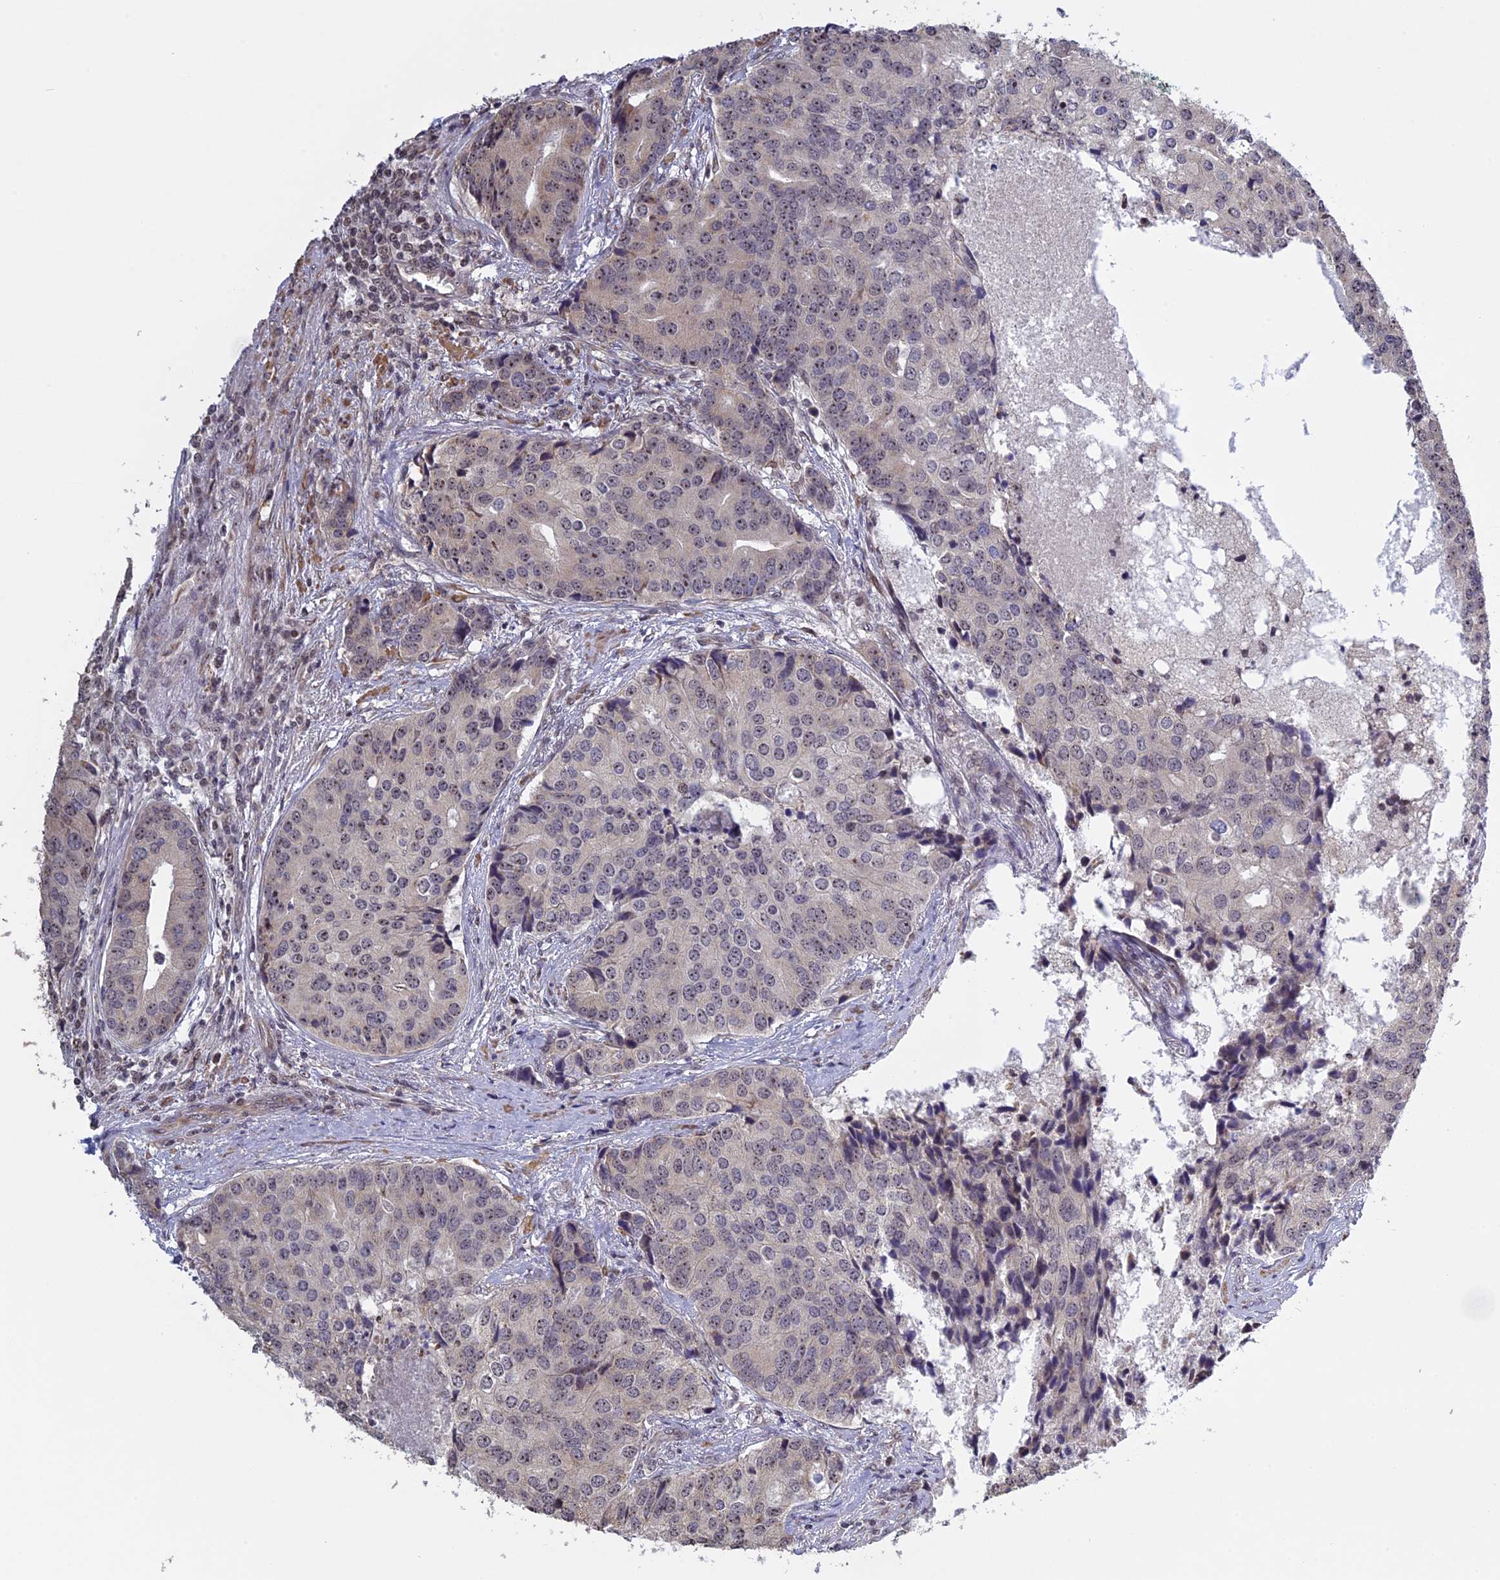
{"staining": {"intensity": "moderate", "quantity": "25%-75%", "location": "nuclear"}, "tissue": "prostate cancer", "cell_type": "Tumor cells", "image_type": "cancer", "snomed": [{"axis": "morphology", "description": "Adenocarcinoma, High grade"}, {"axis": "topography", "description": "Prostate"}], "caption": "Prostate cancer (adenocarcinoma (high-grade)) stained for a protein reveals moderate nuclear positivity in tumor cells.", "gene": "MGA", "patient": {"sex": "male", "age": 62}}